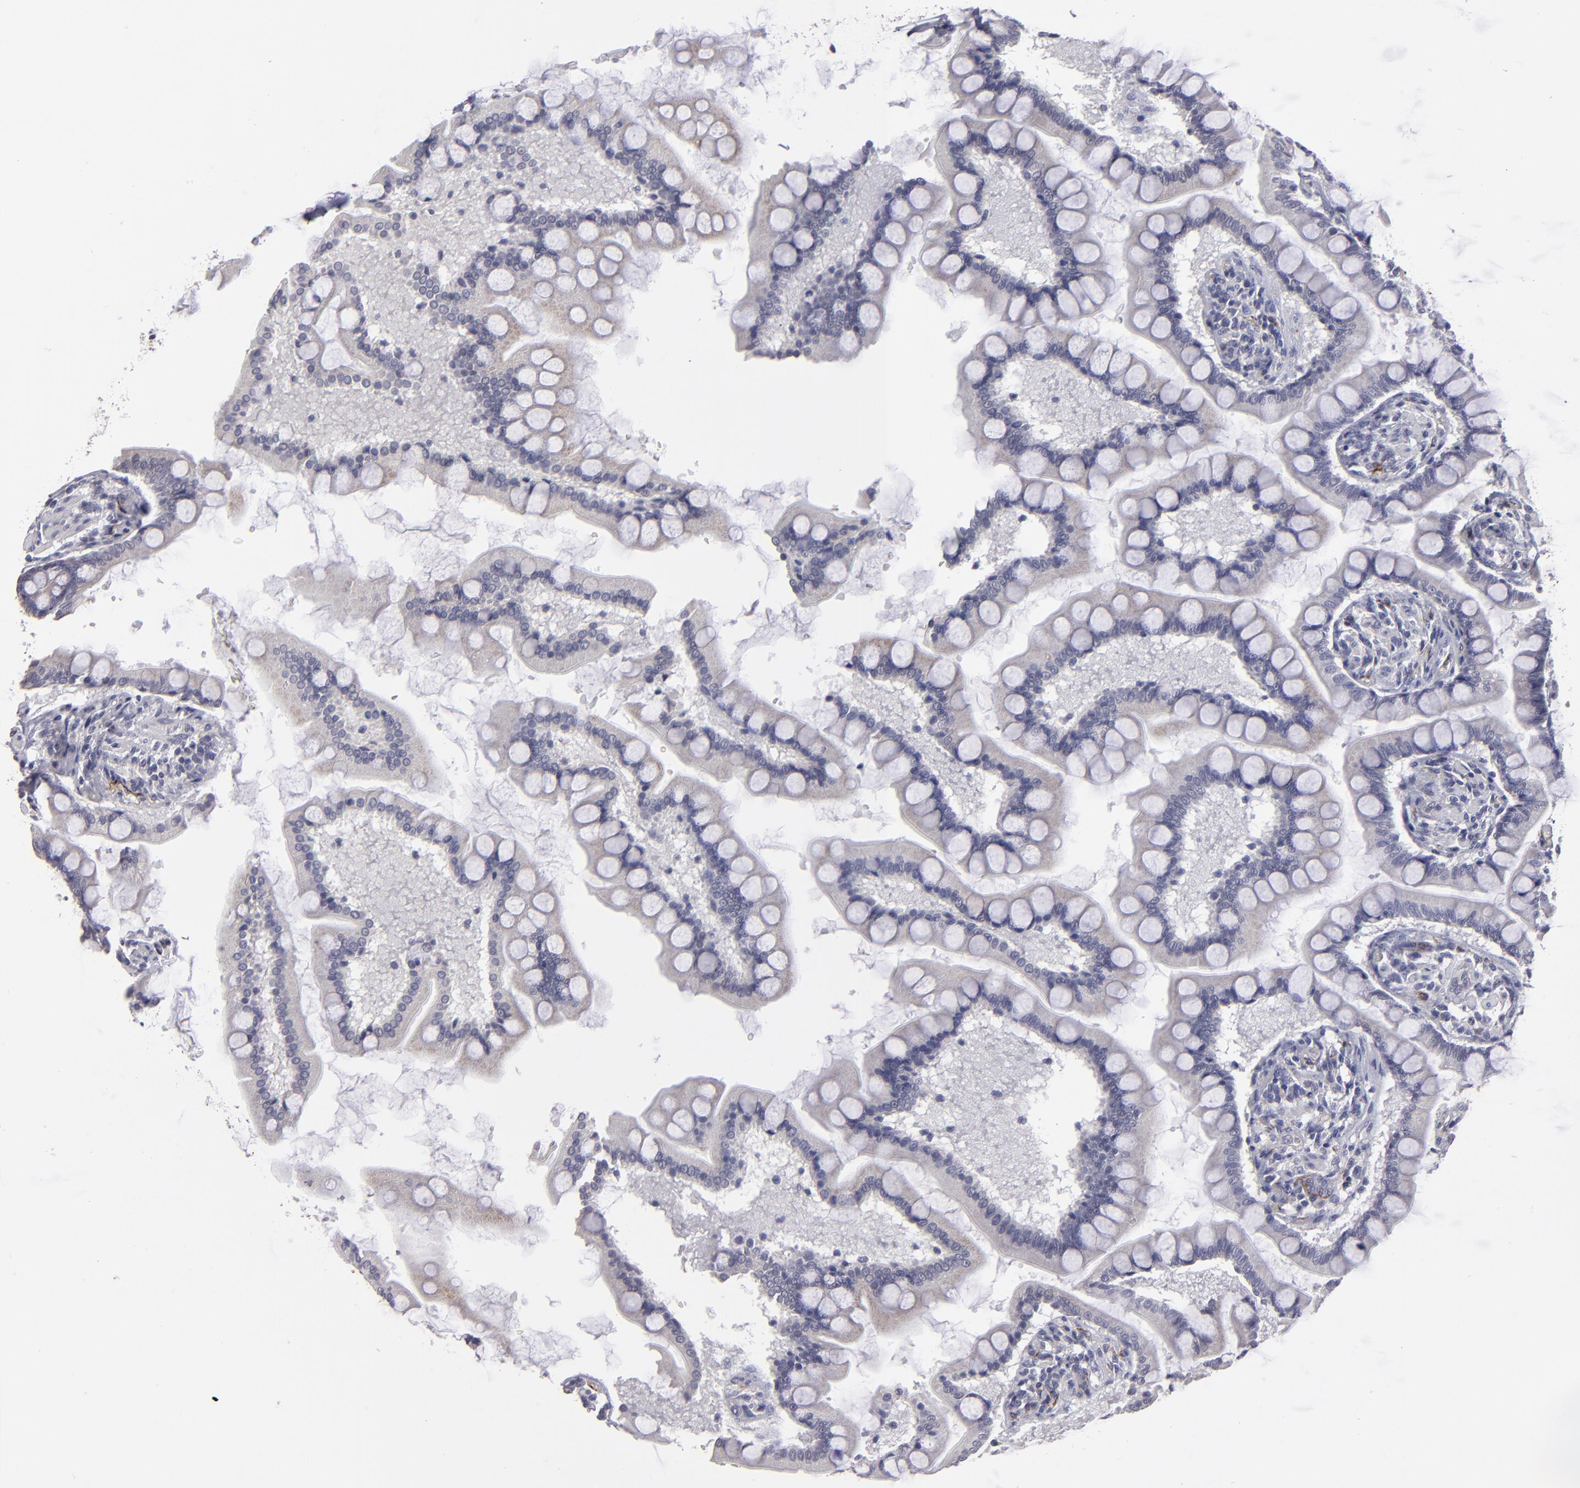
{"staining": {"intensity": "negative", "quantity": "none", "location": "none"}, "tissue": "small intestine", "cell_type": "Glandular cells", "image_type": "normal", "snomed": [{"axis": "morphology", "description": "Normal tissue, NOS"}, {"axis": "topography", "description": "Small intestine"}], "caption": "Immunohistochemical staining of unremarkable human small intestine displays no significant expression in glandular cells. (DAB immunohistochemistry, high magnification).", "gene": "ZNF175", "patient": {"sex": "male", "age": 41}}